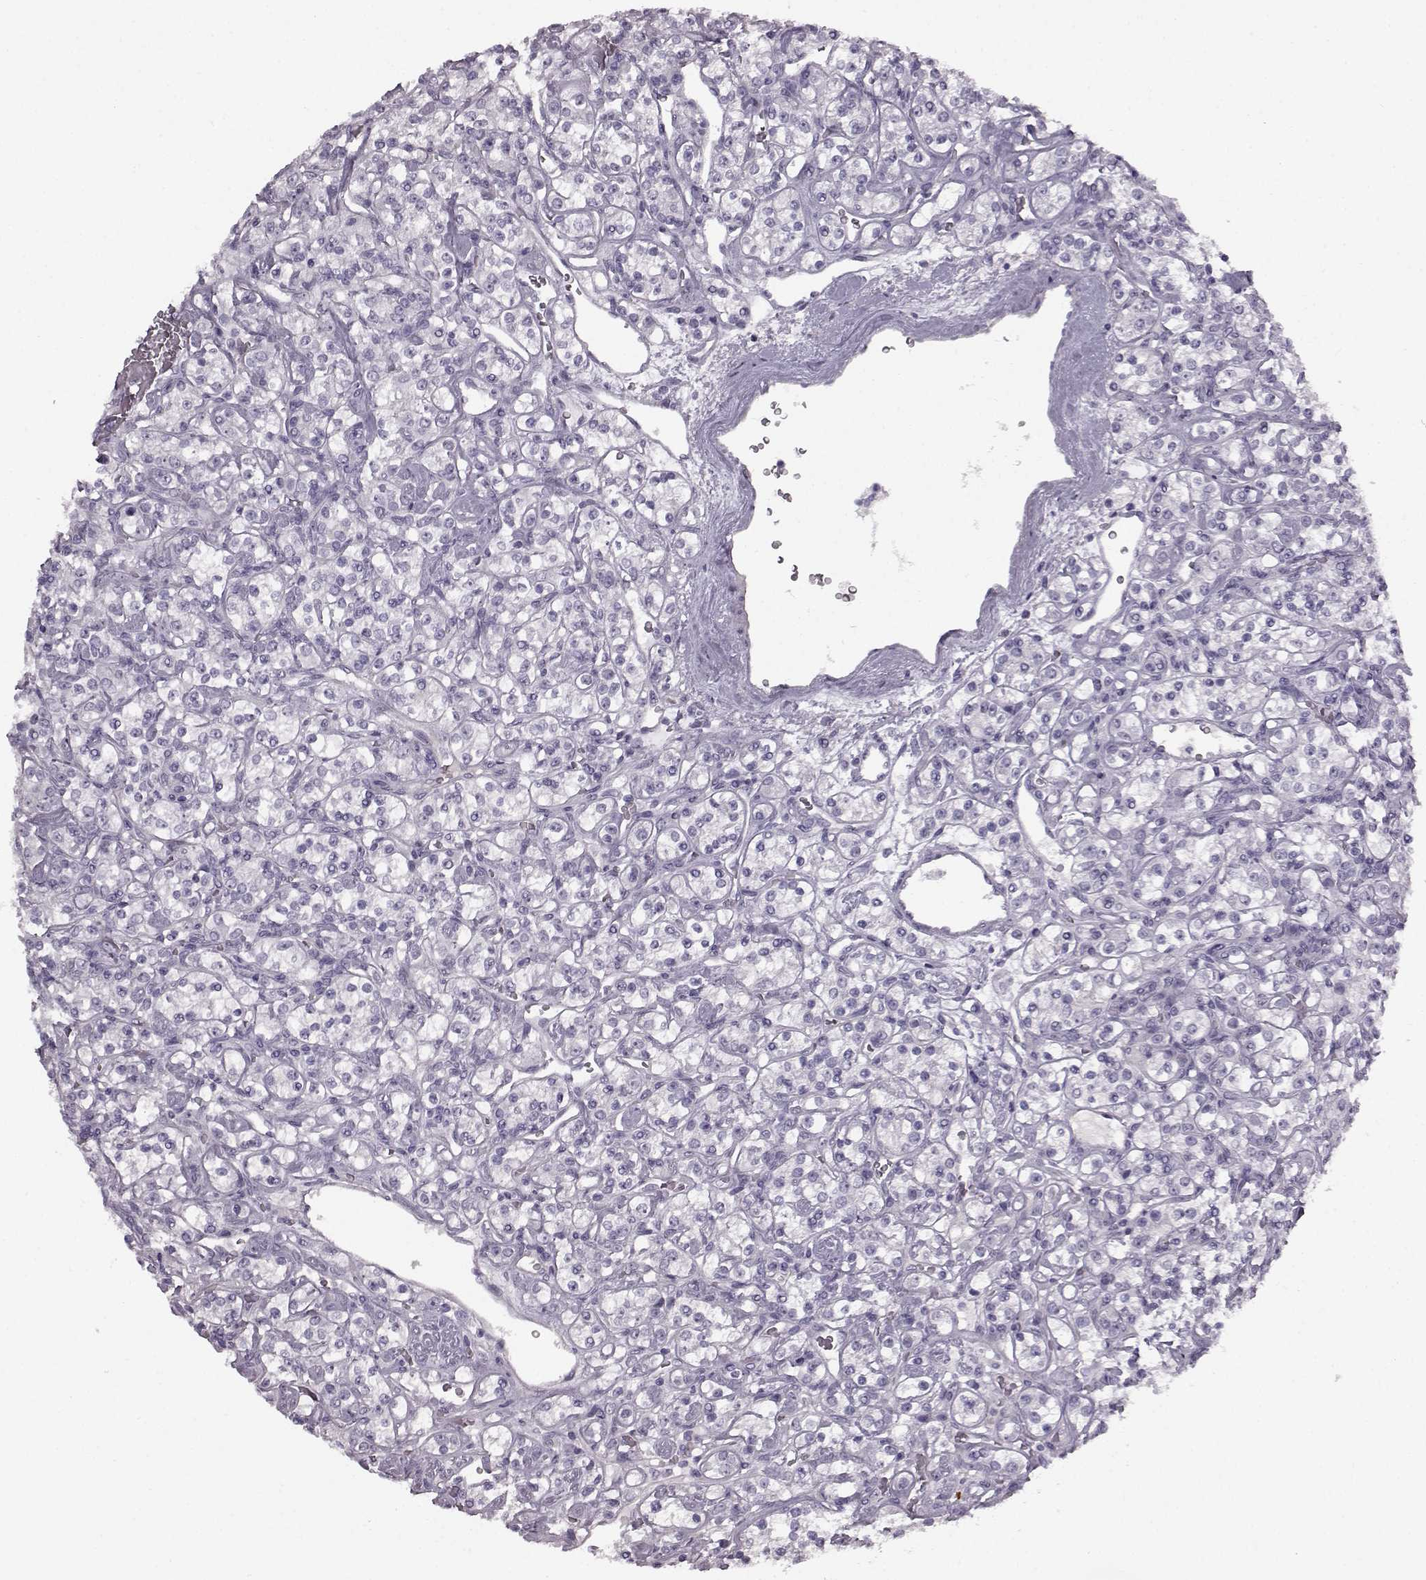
{"staining": {"intensity": "negative", "quantity": "none", "location": "none"}, "tissue": "renal cancer", "cell_type": "Tumor cells", "image_type": "cancer", "snomed": [{"axis": "morphology", "description": "Adenocarcinoma, NOS"}, {"axis": "topography", "description": "Kidney"}], "caption": "IHC photomicrograph of neoplastic tissue: human renal cancer (adenocarcinoma) stained with DAB (3,3'-diaminobenzidine) shows no significant protein positivity in tumor cells. The staining is performed using DAB brown chromogen with nuclei counter-stained in using hematoxylin.", "gene": "PRPH2", "patient": {"sex": "male", "age": 77}}